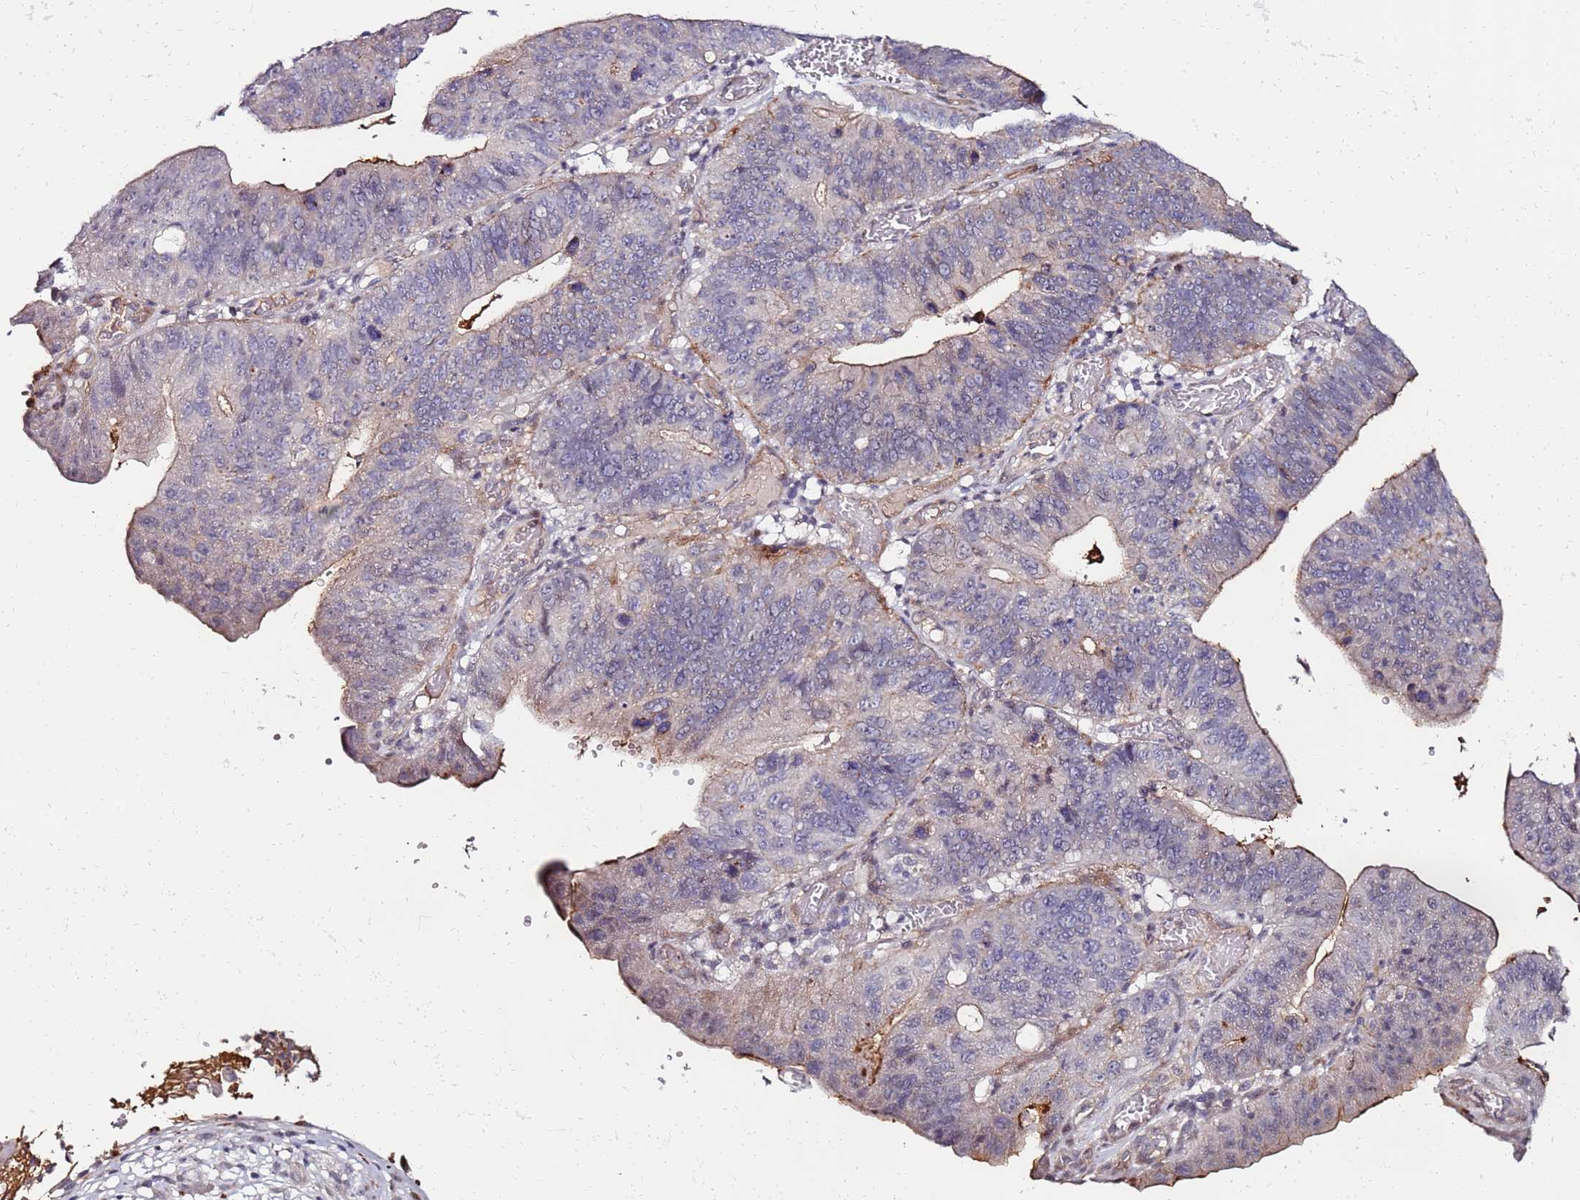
{"staining": {"intensity": "moderate", "quantity": "<25%", "location": "cytoplasmic/membranous"}, "tissue": "stomach cancer", "cell_type": "Tumor cells", "image_type": "cancer", "snomed": [{"axis": "morphology", "description": "Adenocarcinoma, NOS"}, {"axis": "topography", "description": "Stomach"}], "caption": "Human adenocarcinoma (stomach) stained for a protein (brown) demonstrates moderate cytoplasmic/membranous positive positivity in about <25% of tumor cells.", "gene": "DUSP28", "patient": {"sex": "male", "age": 59}}